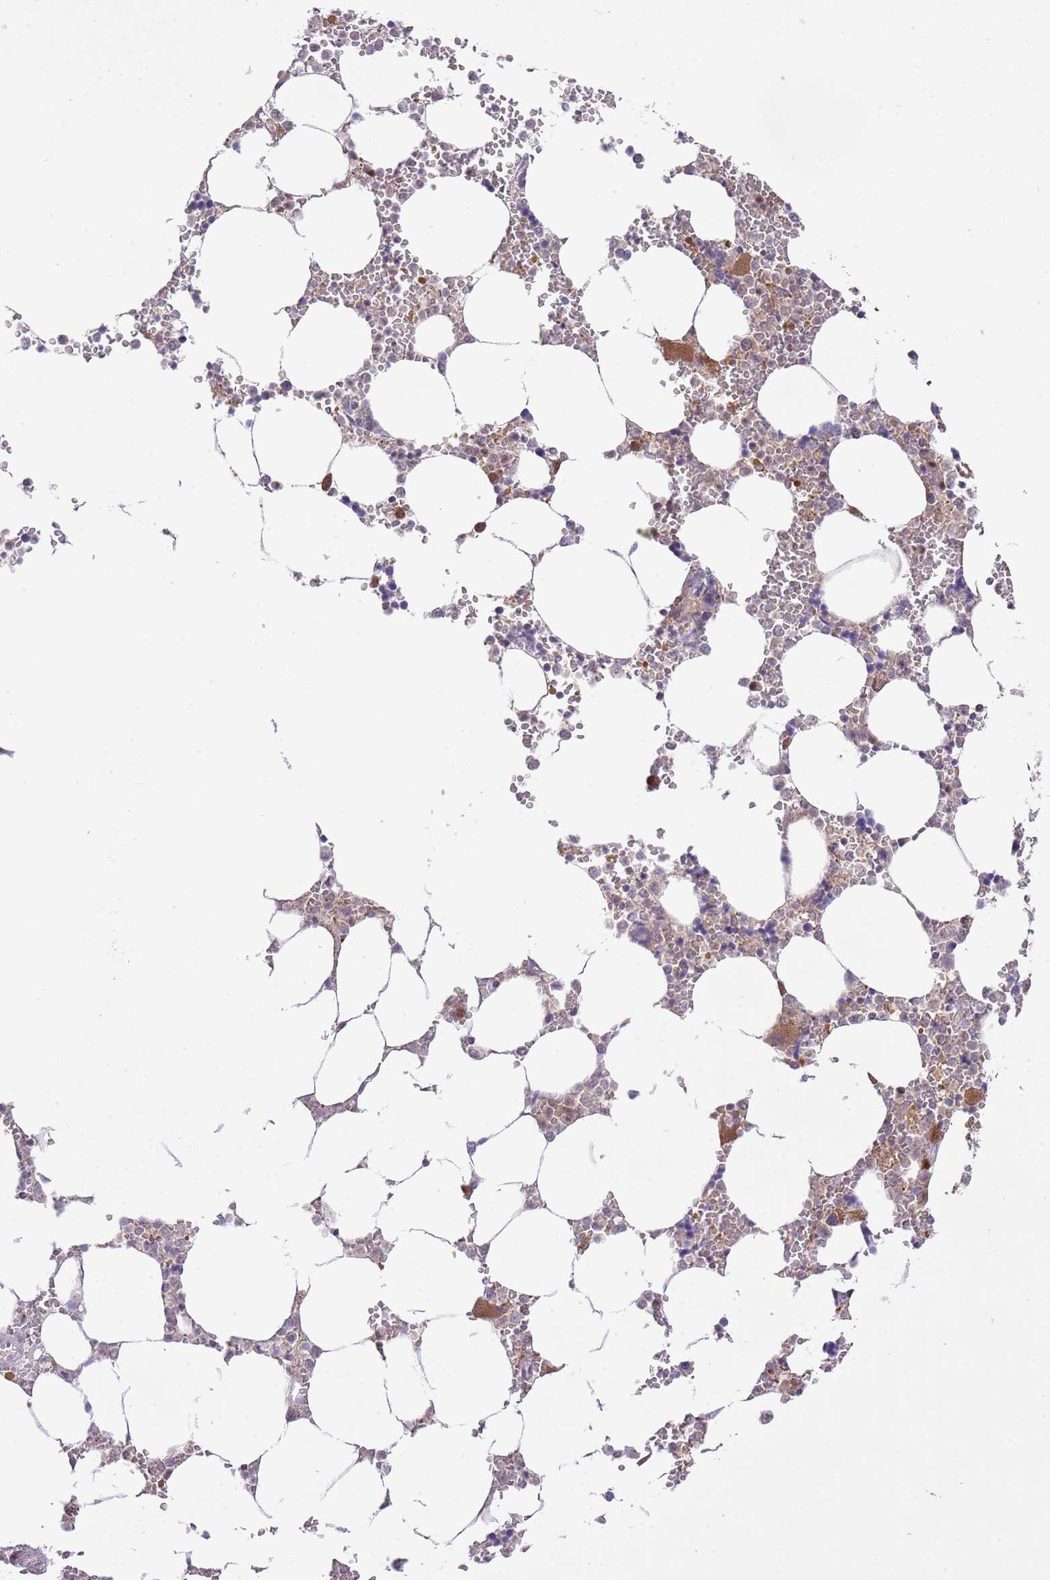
{"staining": {"intensity": "moderate", "quantity": "<25%", "location": "cytoplasmic/membranous"}, "tissue": "bone marrow", "cell_type": "Hematopoietic cells", "image_type": "normal", "snomed": [{"axis": "morphology", "description": "Normal tissue, NOS"}, {"axis": "topography", "description": "Bone marrow"}], "caption": "Brown immunohistochemical staining in unremarkable human bone marrow displays moderate cytoplasmic/membranous positivity in about <25% of hematopoietic cells. The protein is shown in brown color, while the nuclei are stained blue.", "gene": "GALK2", "patient": {"sex": "male", "age": 64}}